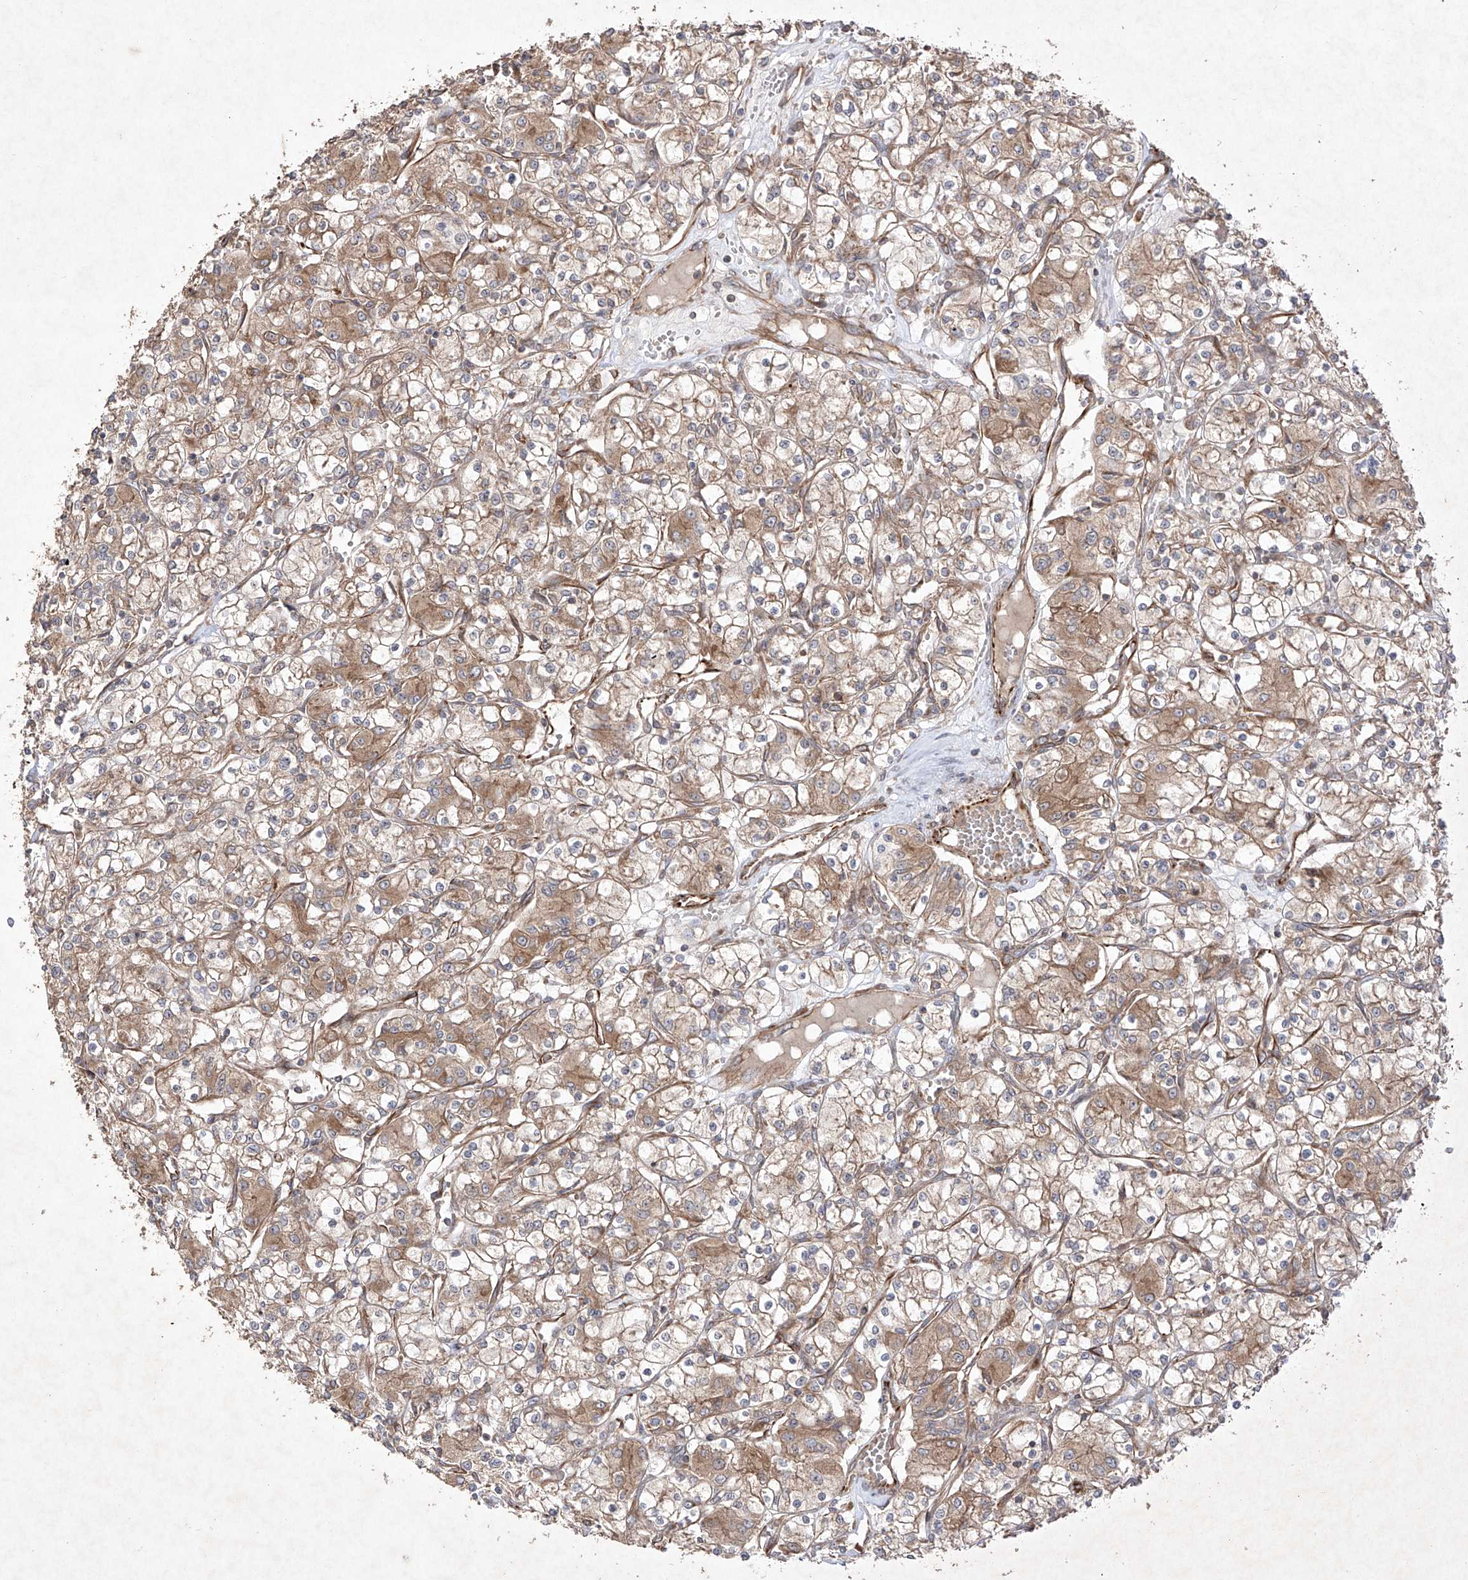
{"staining": {"intensity": "moderate", "quantity": ">75%", "location": "cytoplasmic/membranous"}, "tissue": "renal cancer", "cell_type": "Tumor cells", "image_type": "cancer", "snomed": [{"axis": "morphology", "description": "Adenocarcinoma, NOS"}, {"axis": "topography", "description": "Kidney"}], "caption": "There is medium levels of moderate cytoplasmic/membranous positivity in tumor cells of renal cancer (adenocarcinoma), as demonstrated by immunohistochemical staining (brown color).", "gene": "YKT6", "patient": {"sex": "female", "age": 59}}